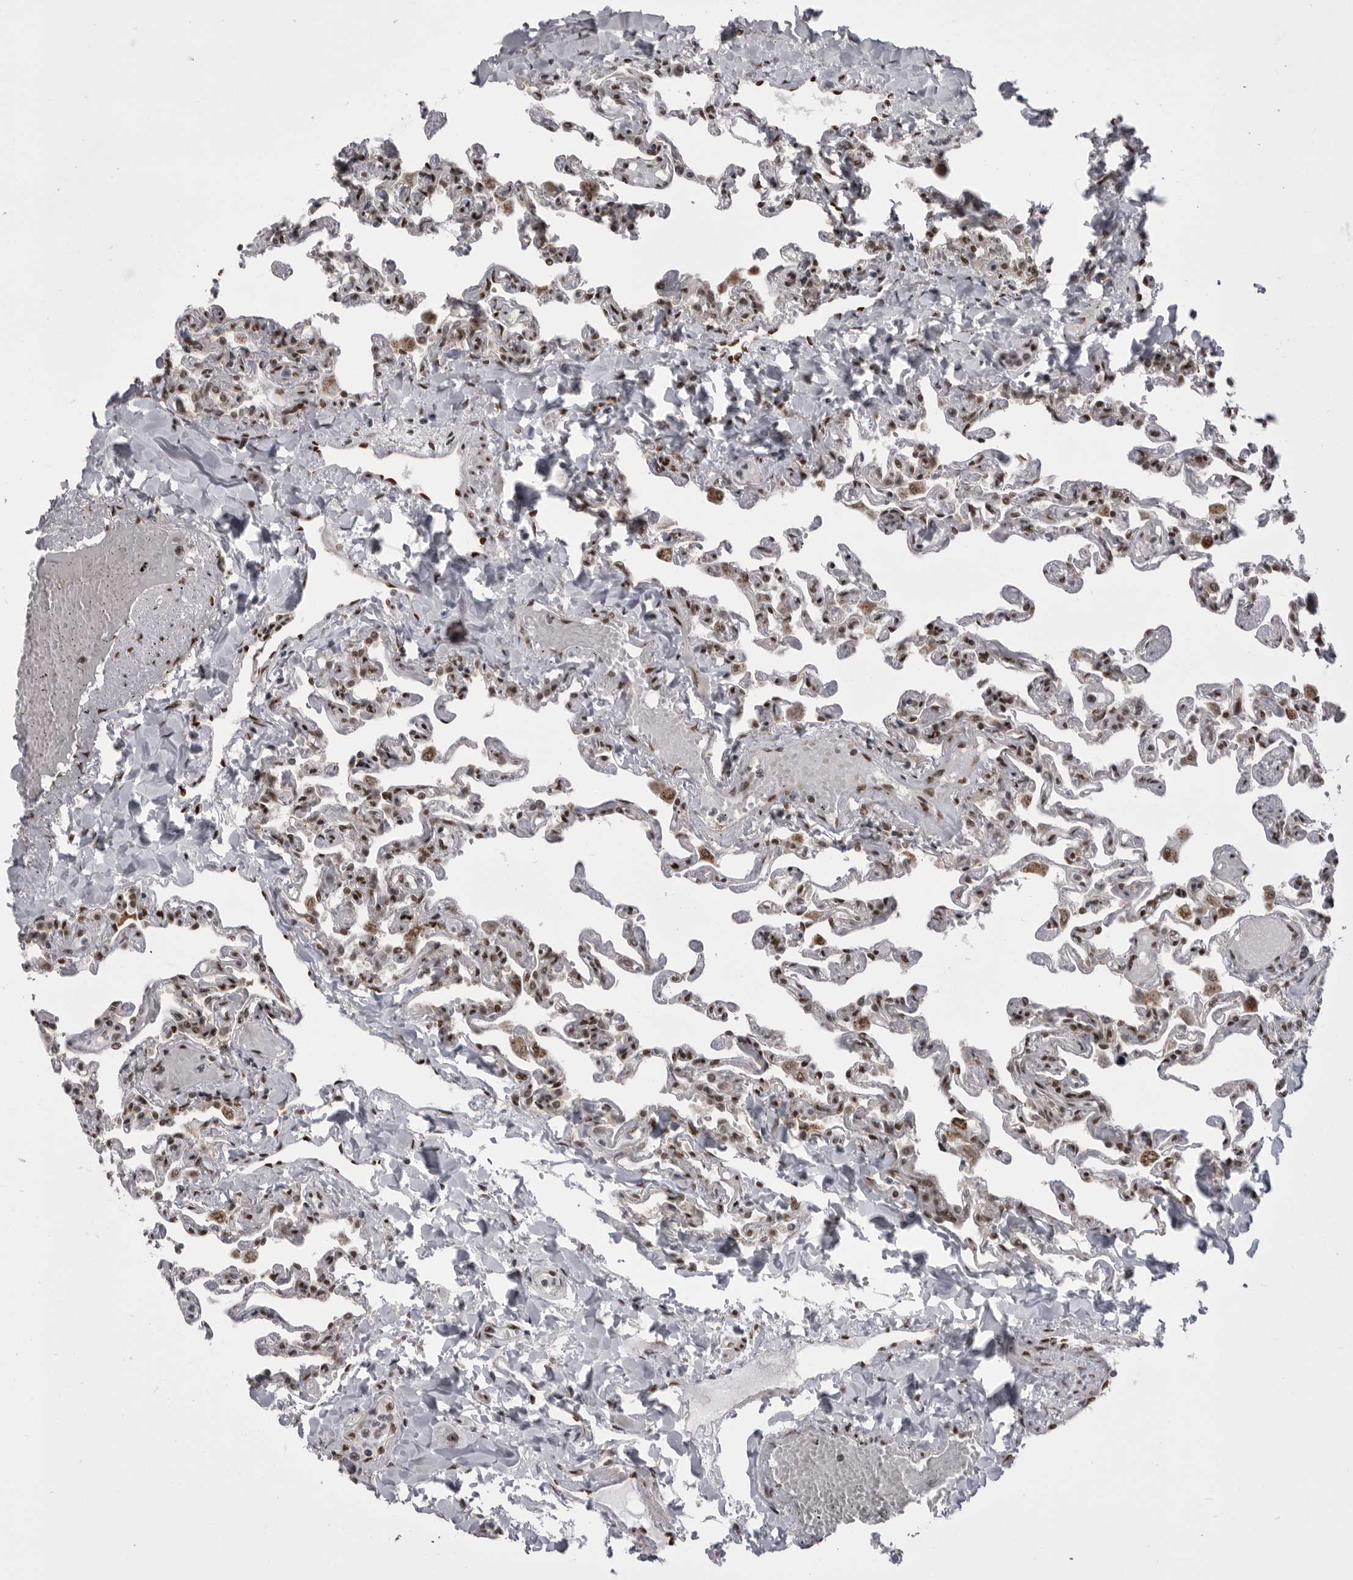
{"staining": {"intensity": "moderate", "quantity": ">75%", "location": "nuclear"}, "tissue": "lung", "cell_type": "Alveolar cells", "image_type": "normal", "snomed": [{"axis": "morphology", "description": "Normal tissue, NOS"}, {"axis": "topography", "description": "Lung"}], "caption": "Moderate nuclear staining is seen in approximately >75% of alveolar cells in normal lung.", "gene": "MEPCE", "patient": {"sex": "male", "age": 21}}